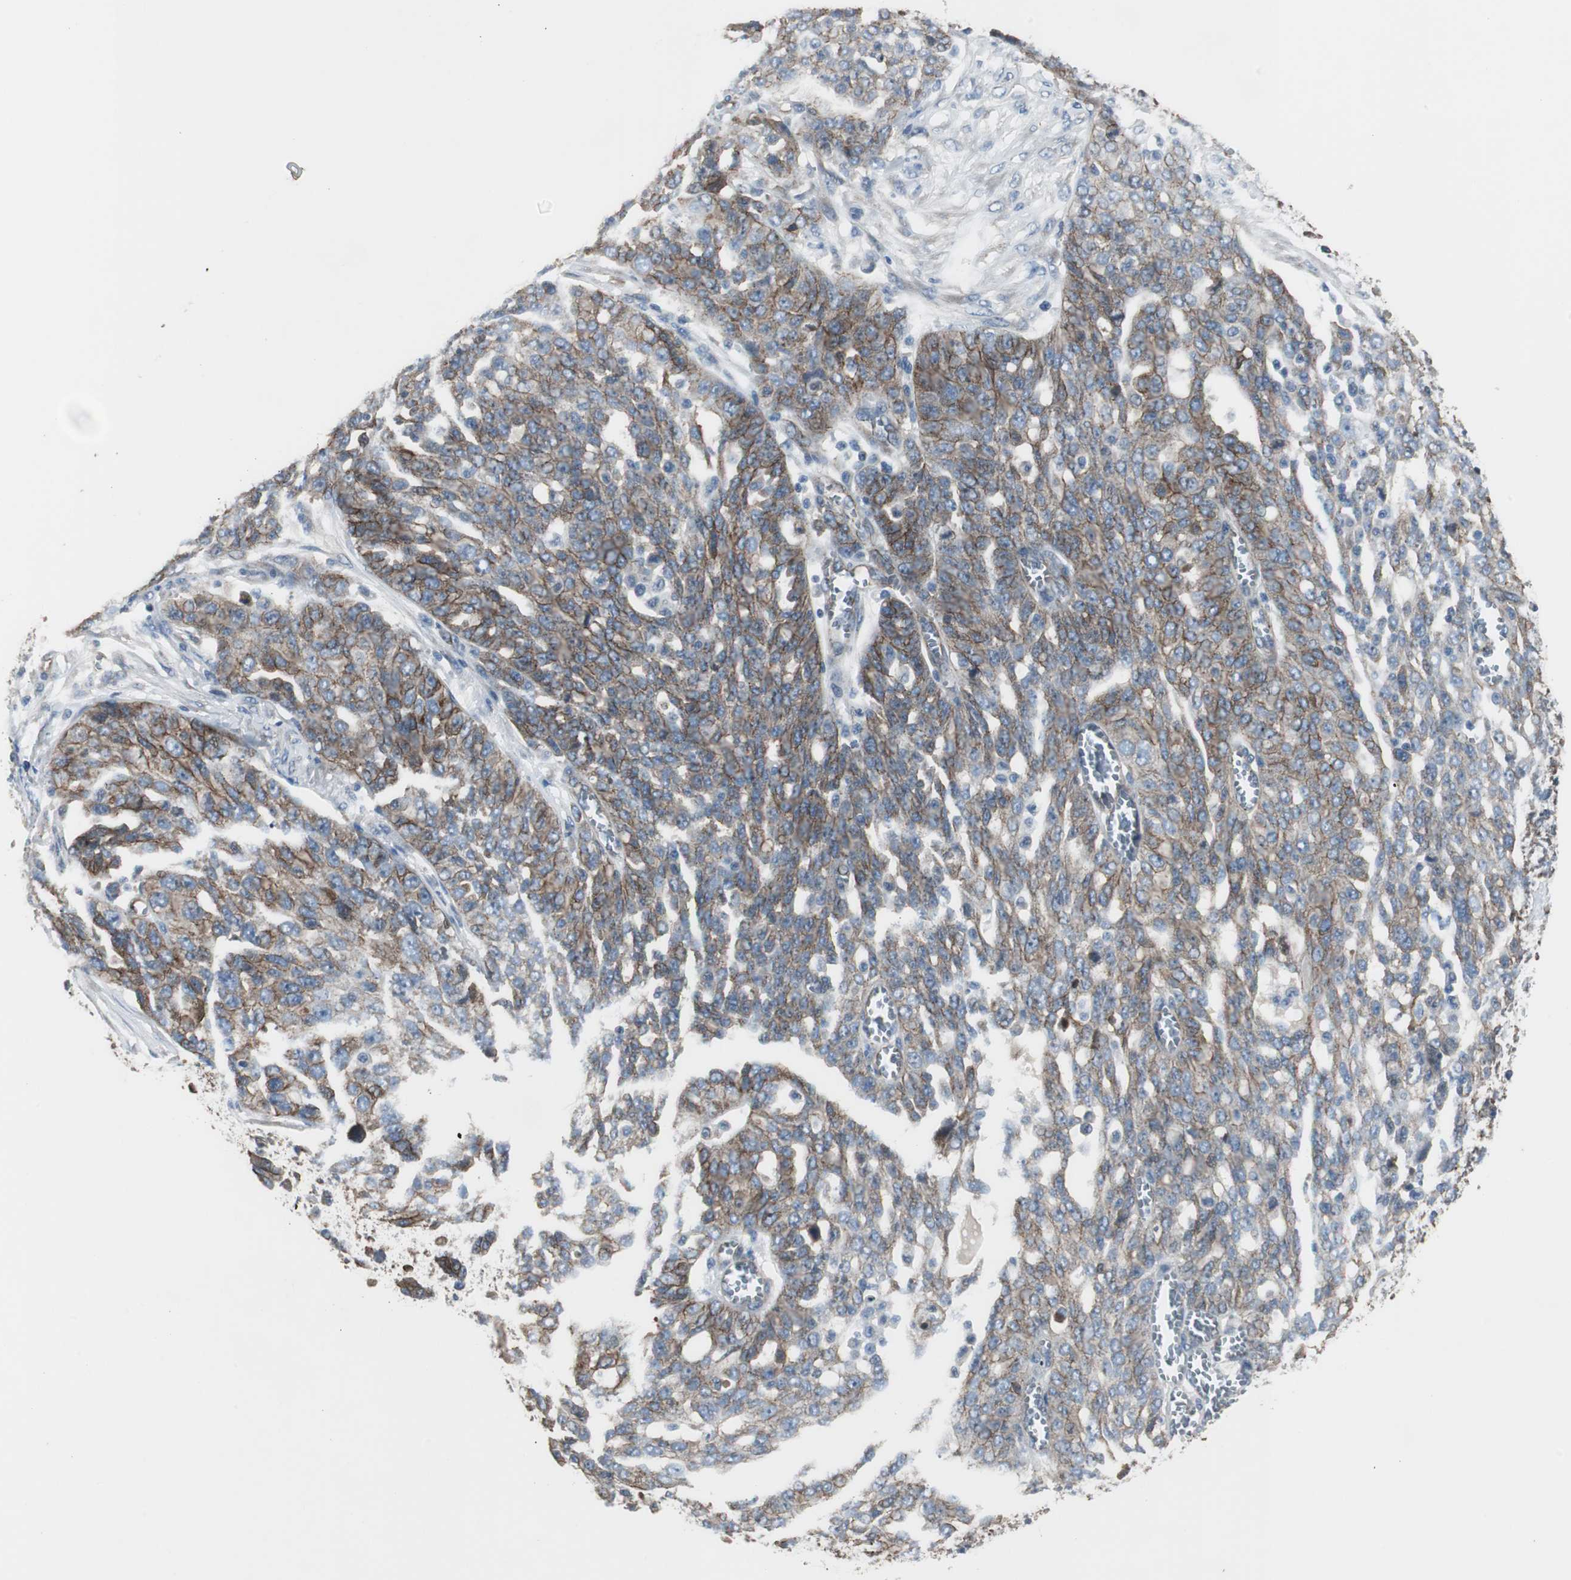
{"staining": {"intensity": "moderate", "quantity": ">75%", "location": "cytoplasmic/membranous"}, "tissue": "ovarian cancer", "cell_type": "Tumor cells", "image_type": "cancer", "snomed": [{"axis": "morphology", "description": "Cystadenocarcinoma, serous, NOS"}, {"axis": "topography", "description": "Soft tissue"}, {"axis": "topography", "description": "Ovary"}], "caption": "There is medium levels of moderate cytoplasmic/membranous expression in tumor cells of ovarian serous cystadenocarcinoma, as demonstrated by immunohistochemical staining (brown color).", "gene": "STXBP4", "patient": {"sex": "female", "age": 57}}